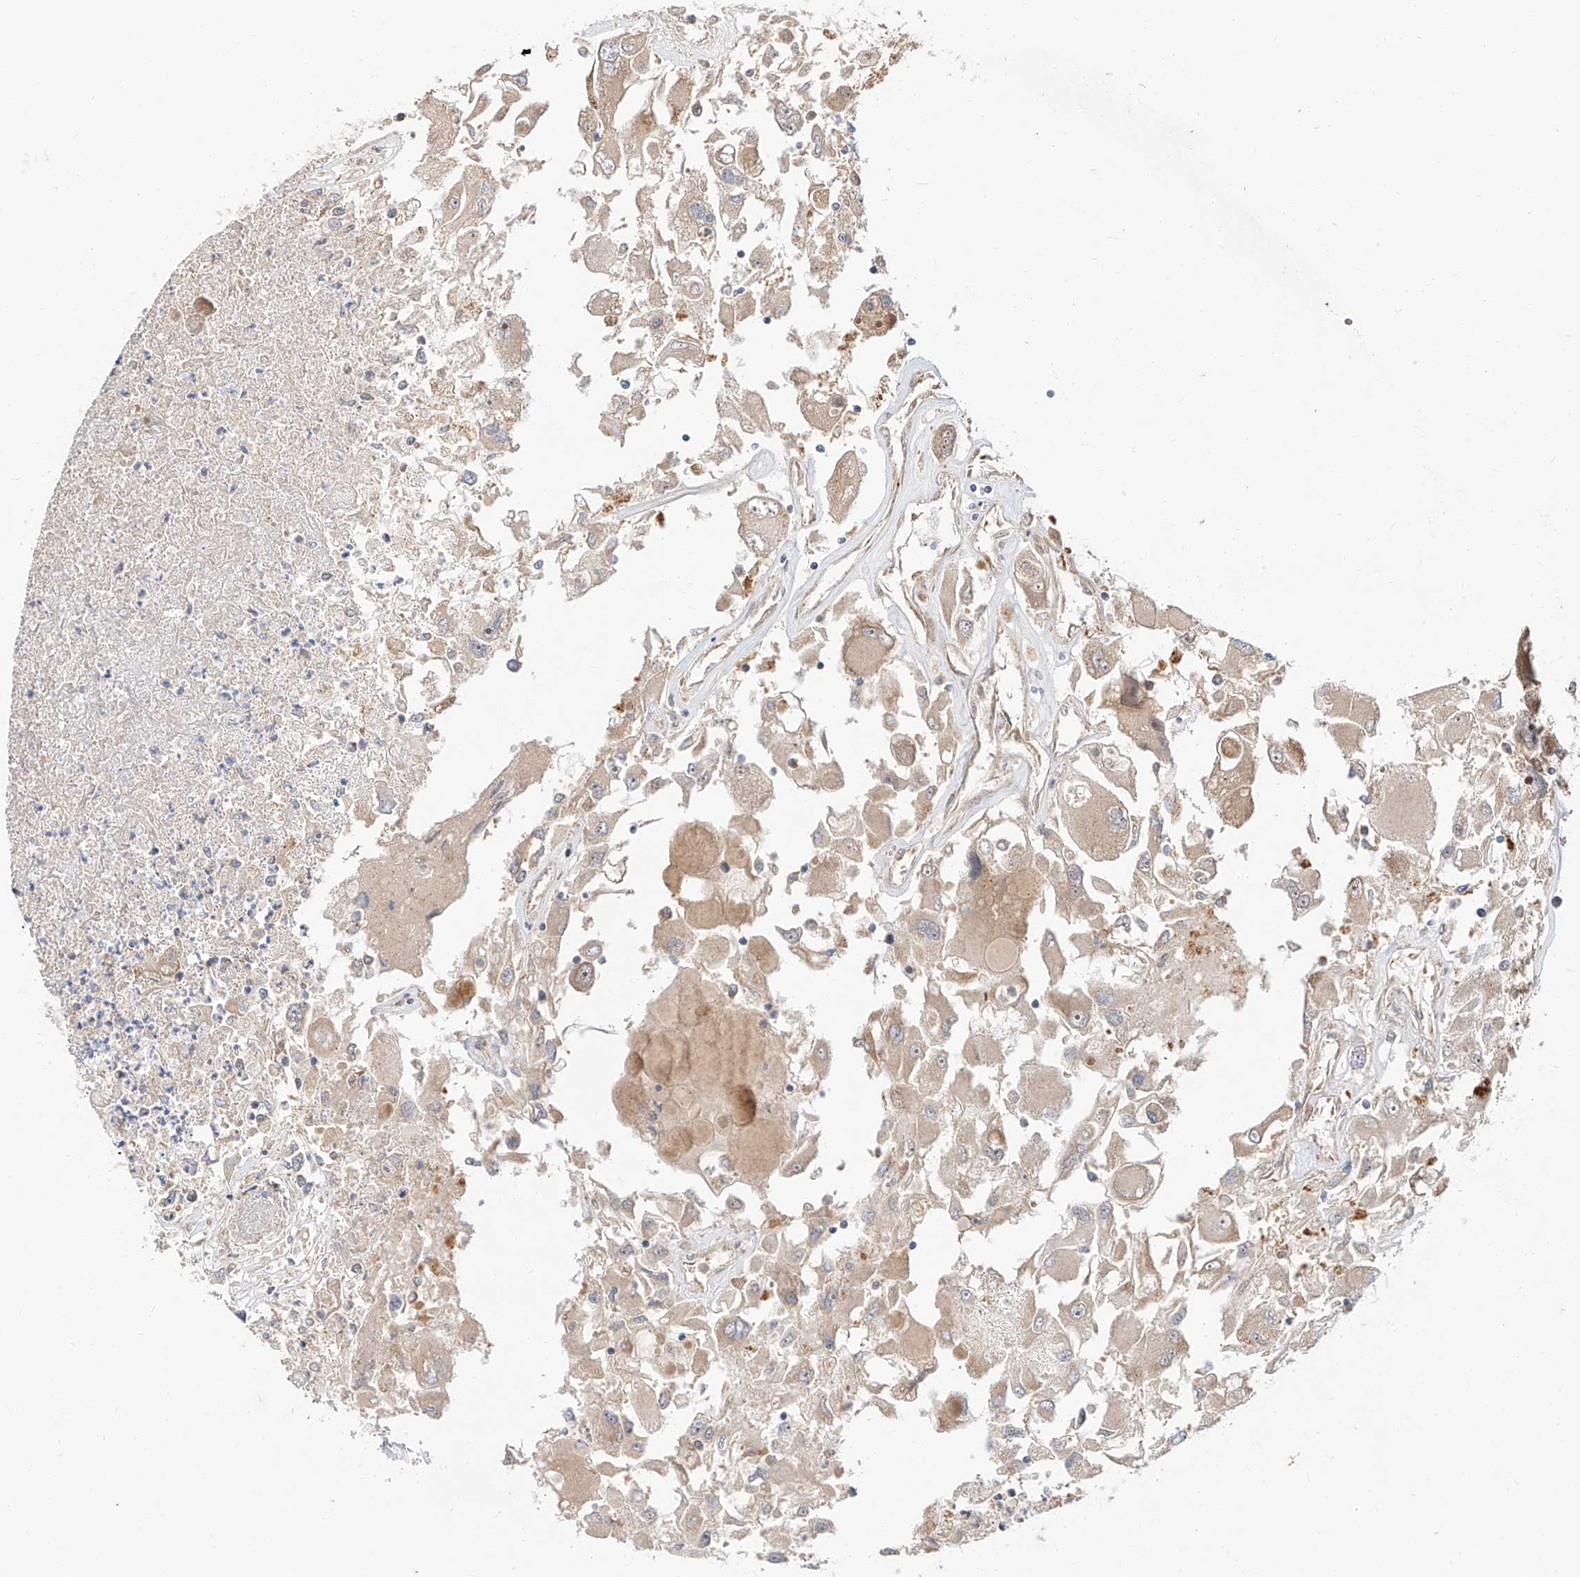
{"staining": {"intensity": "weak", "quantity": "<25%", "location": "cytoplasmic/membranous"}, "tissue": "renal cancer", "cell_type": "Tumor cells", "image_type": "cancer", "snomed": [{"axis": "morphology", "description": "Adenocarcinoma, NOS"}, {"axis": "topography", "description": "Kidney"}], "caption": "The histopathology image exhibits no significant expression in tumor cells of renal cancer (adenocarcinoma).", "gene": "DIRAS3", "patient": {"sex": "female", "age": 52}}